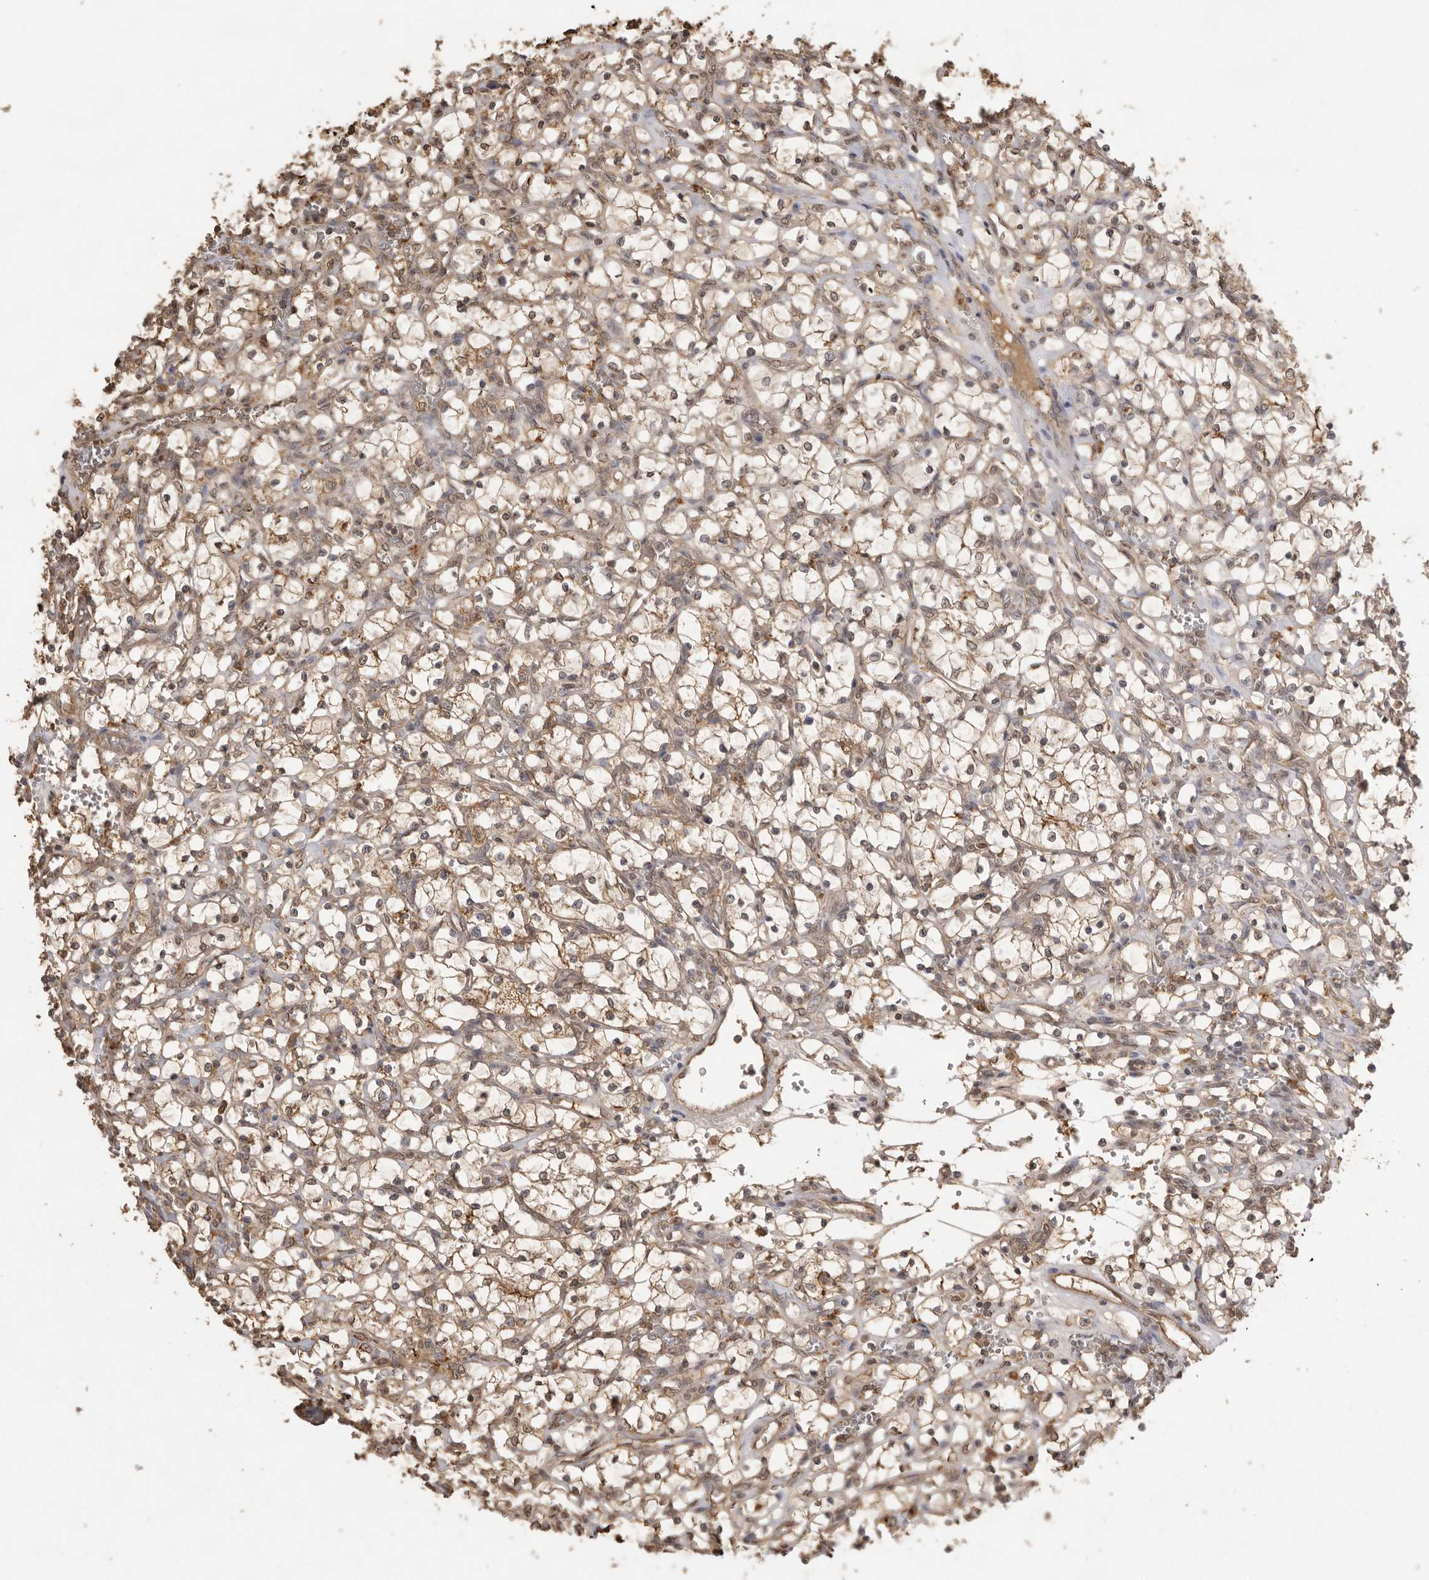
{"staining": {"intensity": "weak", "quantity": "25%-75%", "location": "cytoplasmic/membranous"}, "tissue": "renal cancer", "cell_type": "Tumor cells", "image_type": "cancer", "snomed": [{"axis": "morphology", "description": "Adenocarcinoma, NOS"}, {"axis": "topography", "description": "Kidney"}], "caption": "Immunohistochemistry (IHC) of human renal adenocarcinoma reveals low levels of weak cytoplasmic/membranous positivity in about 25%-75% of tumor cells. The staining was performed using DAB to visualize the protein expression in brown, while the nuclei were stained in blue with hematoxylin (Magnification: 20x).", "gene": "JAG2", "patient": {"sex": "female", "age": 69}}